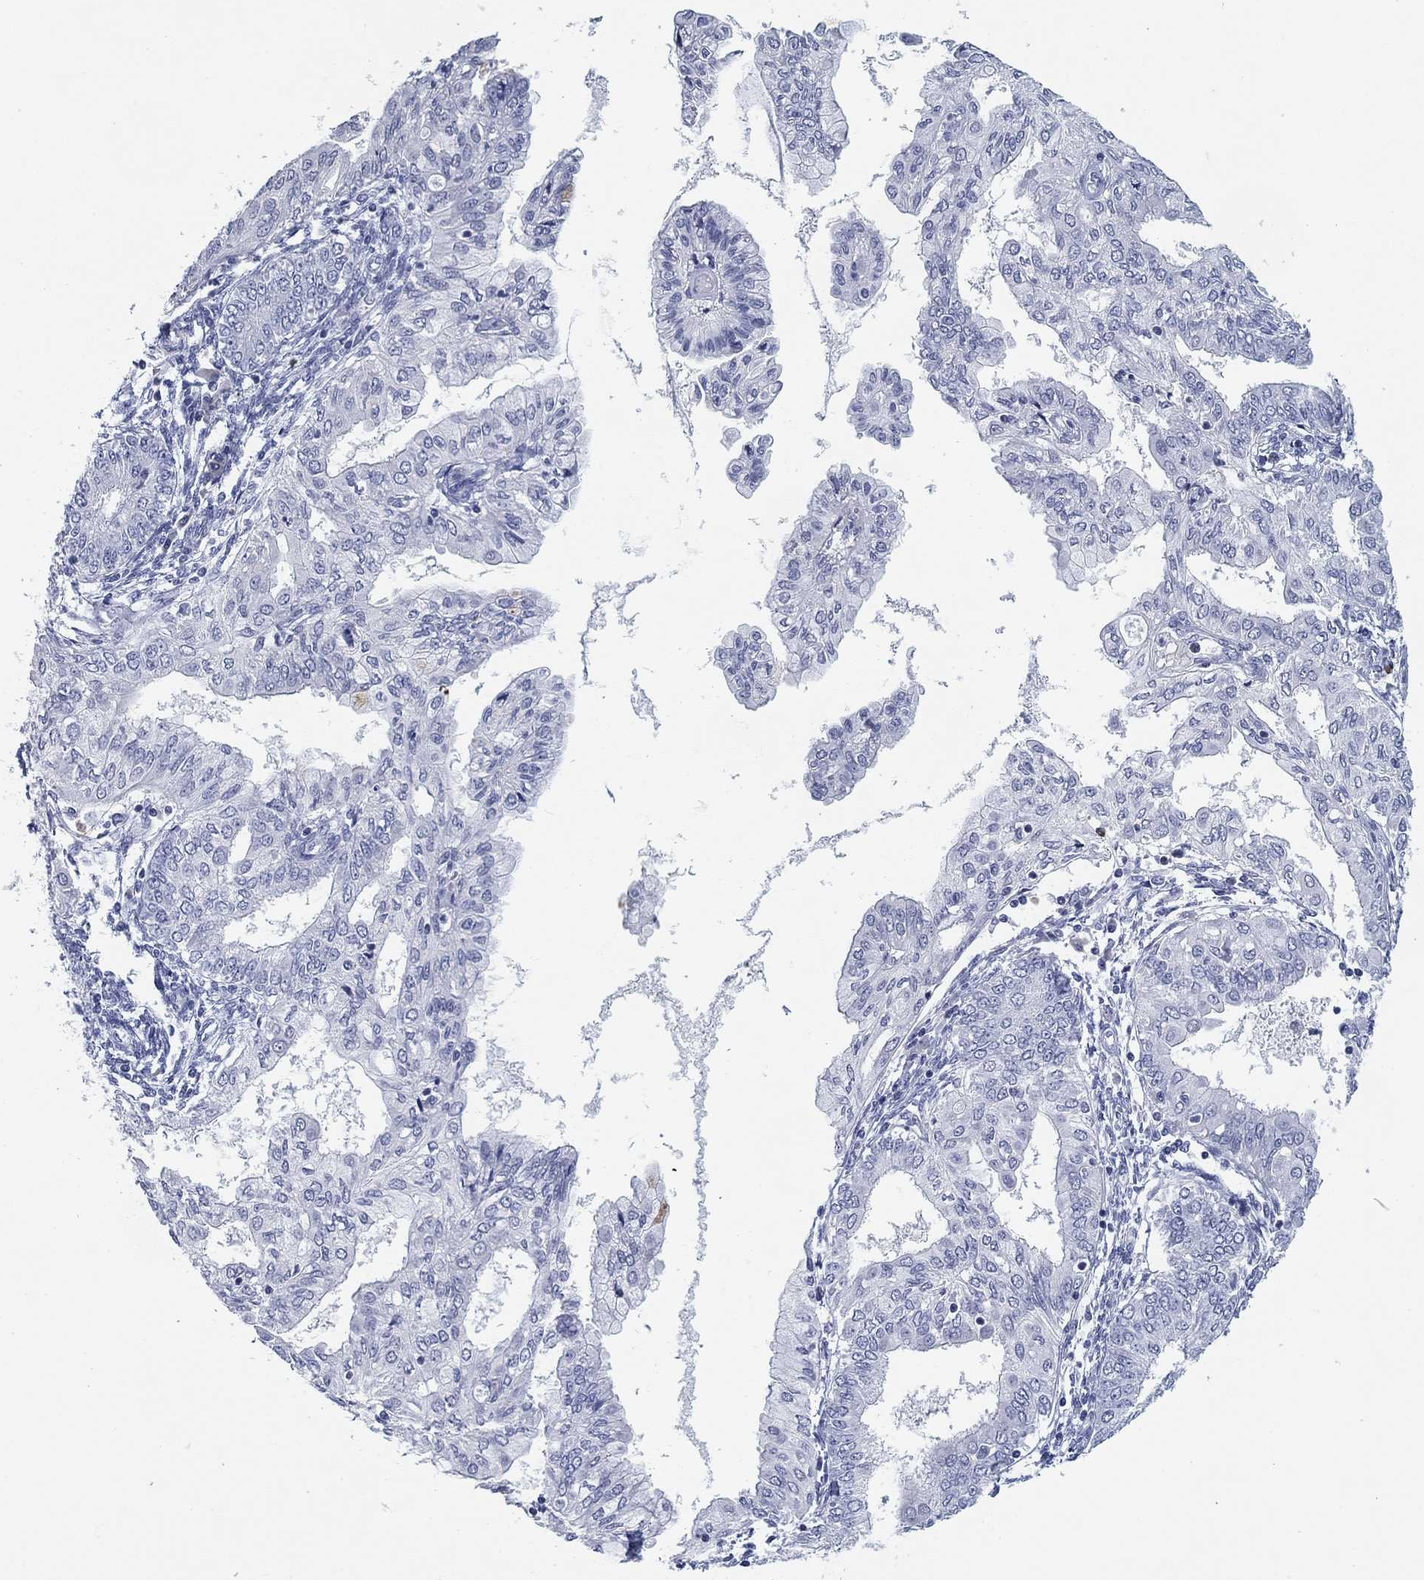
{"staining": {"intensity": "negative", "quantity": "none", "location": "none"}, "tissue": "endometrial cancer", "cell_type": "Tumor cells", "image_type": "cancer", "snomed": [{"axis": "morphology", "description": "Adenocarcinoma, NOS"}, {"axis": "topography", "description": "Endometrium"}], "caption": "Tumor cells are negative for brown protein staining in endometrial cancer. (Brightfield microscopy of DAB (3,3'-diaminobenzidine) immunohistochemistry at high magnification).", "gene": "CD79B", "patient": {"sex": "female", "age": 68}}